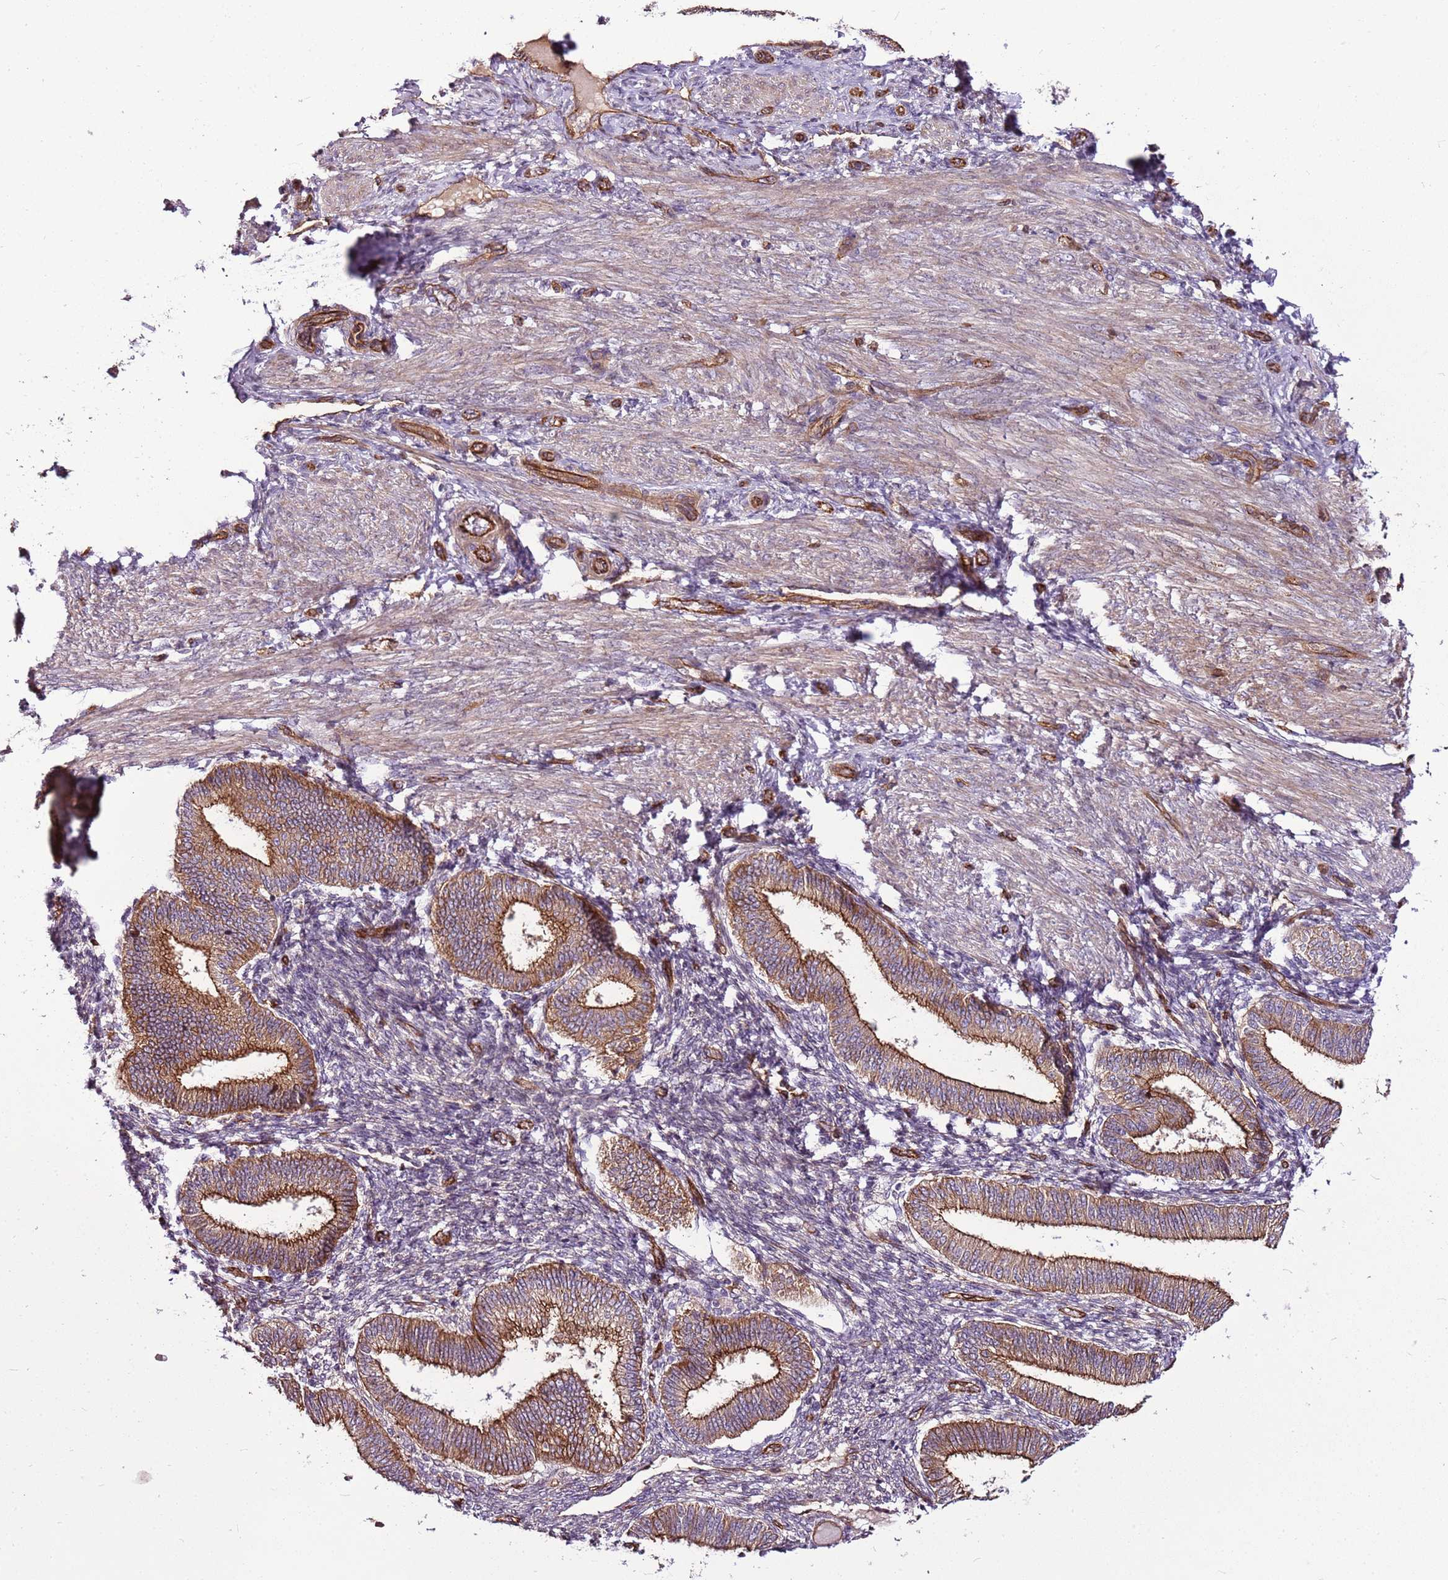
{"staining": {"intensity": "negative", "quantity": "none", "location": "none"}, "tissue": "endometrium", "cell_type": "Cells in endometrial stroma", "image_type": "normal", "snomed": [{"axis": "morphology", "description": "Normal tissue, NOS"}, {"axis": "topography", "description": "Endometrium"}], "caption": "Endometrium stained for a protein using immunohistochemistry shows no staining cells in endometrial stroma.", "gene": "ZNF827", "patient": {"sex": "female", "age": 39}}